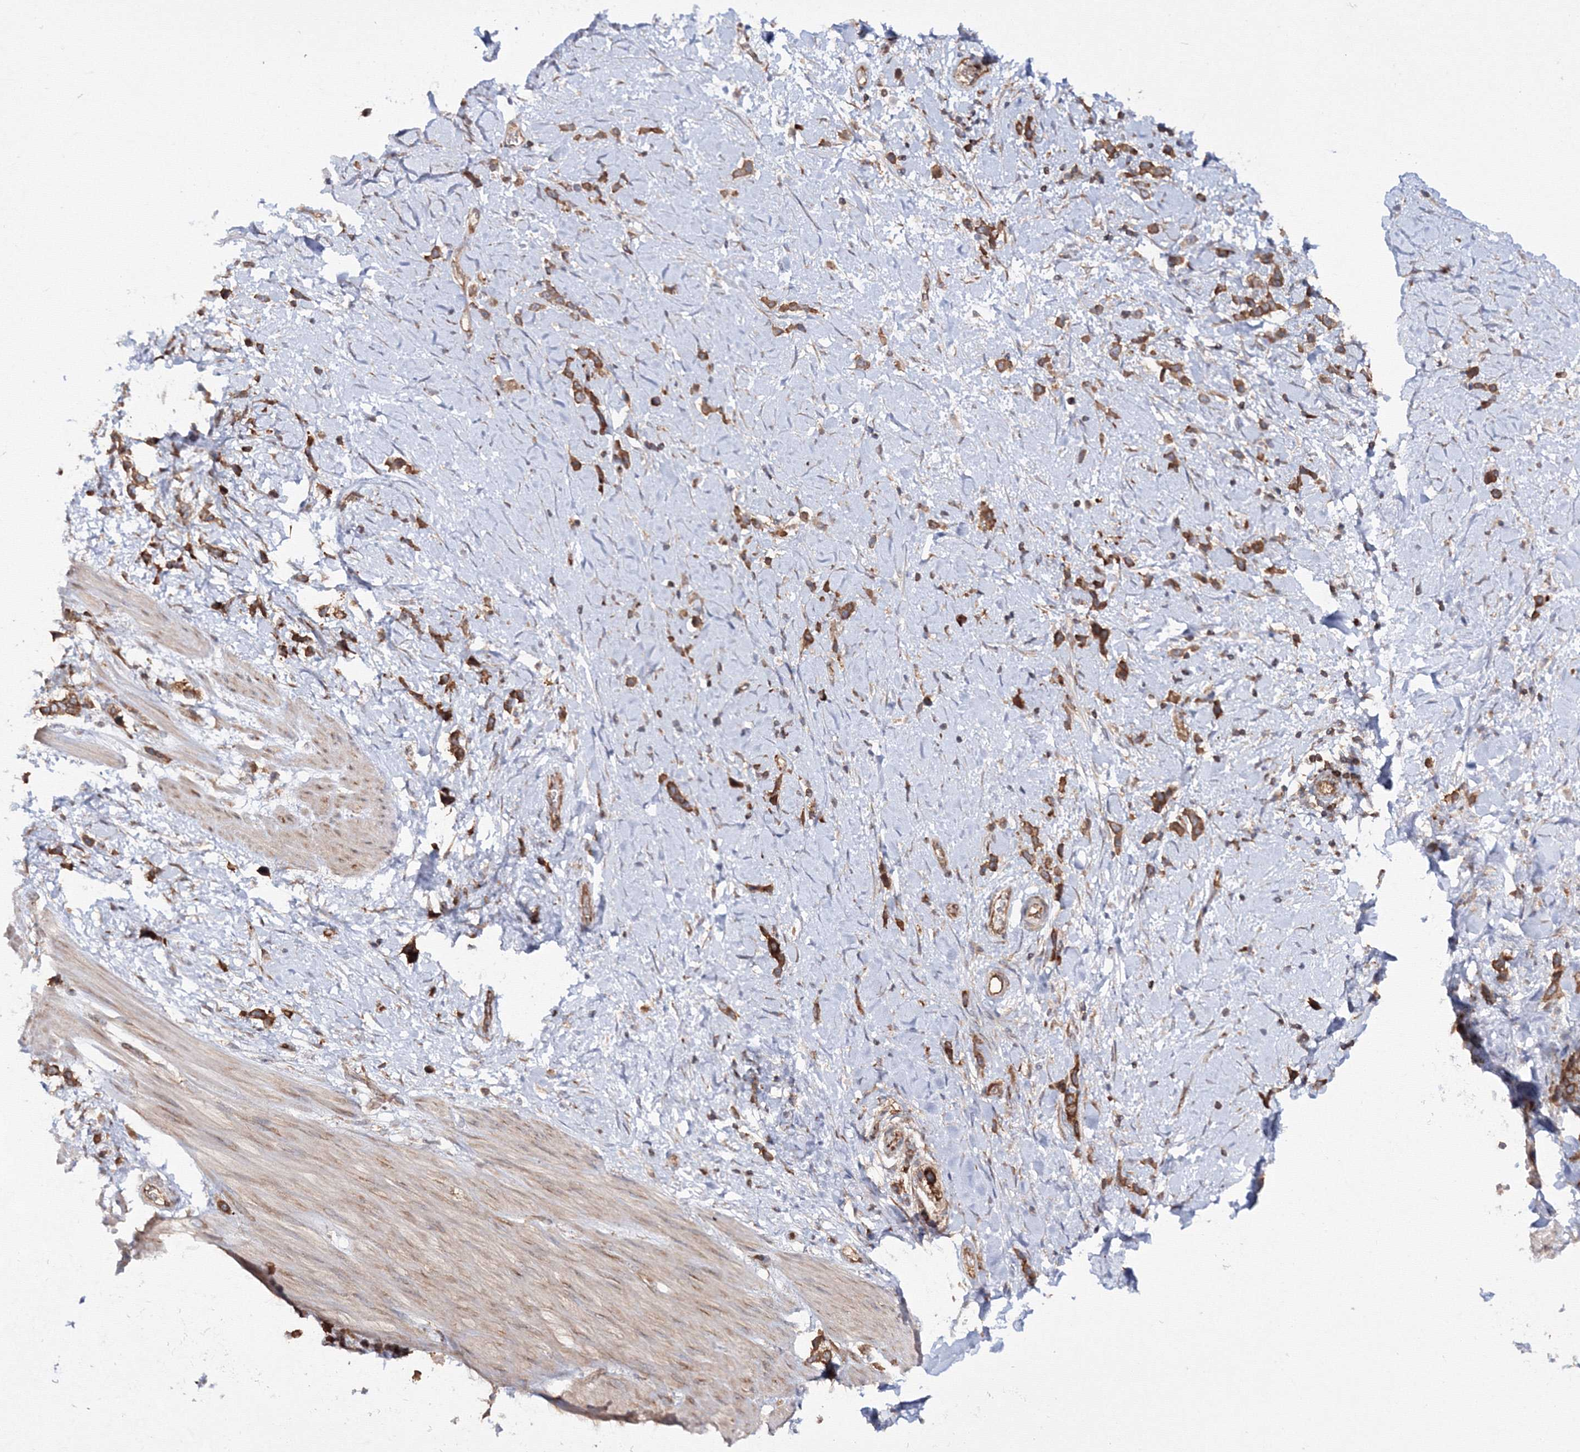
{"staining": {"intensity": "strong", "quantity": ">75%", "location": "cytoplasmic/membranous"}, "tissue": "stomach cancer", "cell_type": "Tumor cells", "image_type": "cancer", "snomed": [{"axis": "morphology", "description": "Adenocarcinoma, NOS"}, {"axis": "topography", "description": "Stomach"}], "caption": "A micrograph of stomach adenocarcinoma stained for a protein reveals strong cytoplasmic/membranous brown staining in tumor cells.", "gene": "HARS1", "patient": {"sex": "female", "age": 65}}